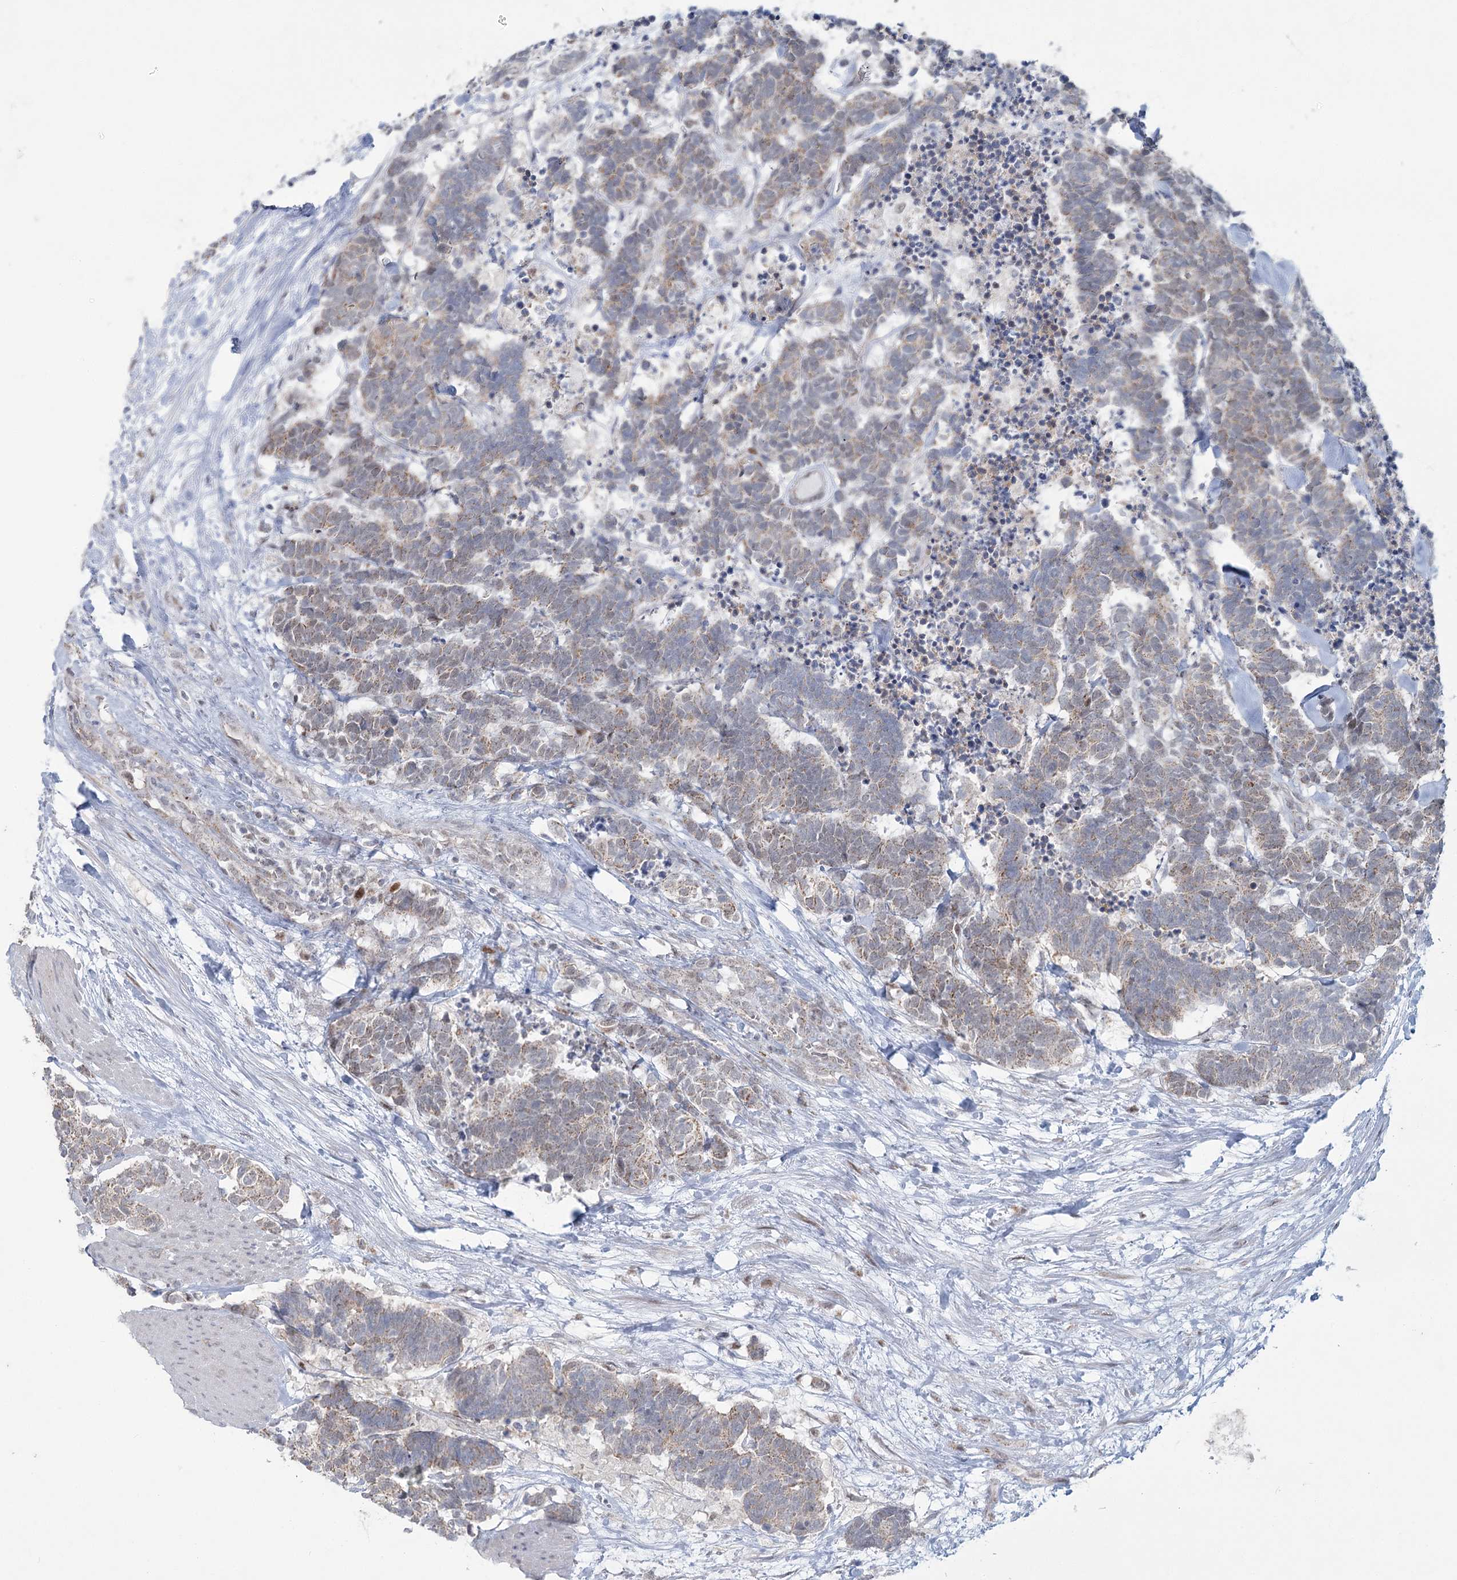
{"staining": {"intensity": "weak", "quantity": "25%-75%", "location": "cytoplasmic/membranous"}, "tissue": "carcinoid", "cell_type": "Tumor cells", "image_type": "cancer", "snomed": [{"axis": "morphology", "description": "Carcinoma, NOS"}, {"axis": "morphology", "description": "Carcinoid, malignant, NOS"}, {"axis": "topography", "description": "Urinary bladder"}], "caption": "Carcinoma stained with DAB (3,3'-diaminobenzidine) immunohistochemistry (IHC) demonstrates low levels of weak cytoplasmic/membranous staining in about 25%-75% of tumor cells. The staining is performed using DAB (3,3'-diaminobenzidine) brown chromogen to label protein expression. The nuclei are counter-stained blue using hematoxylin.", "gene": "MTG1", "patient": {"sex": "male", "age": 57}}